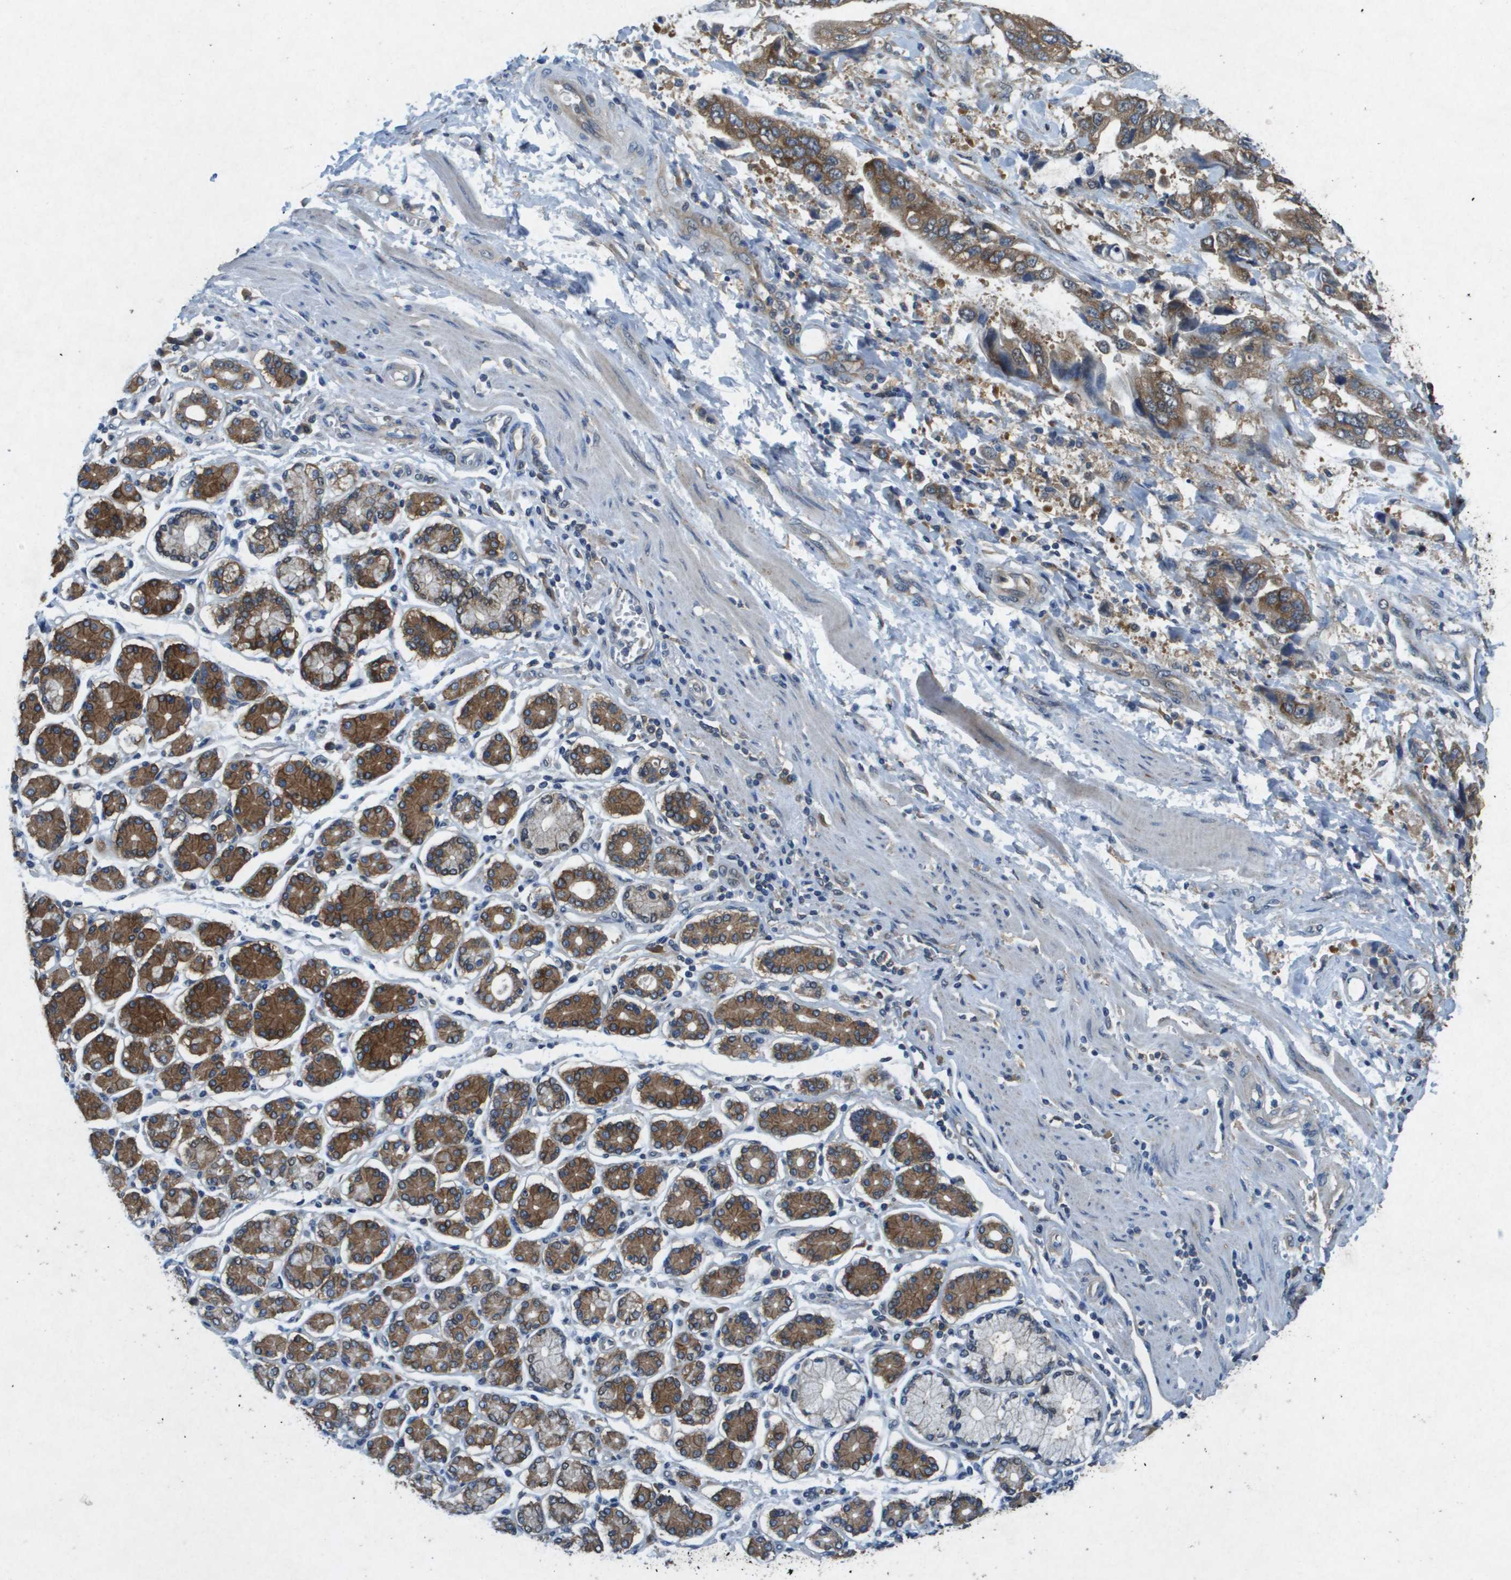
{"staining": {"intensity": "moderate", "quantity": ">75%", "location": "cytoplasmic/membranous"}, "tissue": "stomach cancer", "cell_type": "Tumor cells", "image_type": "cancer", "snomed": [{"axis": "morphology", "description": "Normal tissue, NOS"}, {"axis": "morphology", "description": "Adenocarcinoma, NOS"}, {"axis": "topography", "description": "Stomach"}], "caption": "Protein expression analysis of human adenocarcinoma (stomach) reveals moderate cytoplasmic/membranous staining in approximately >75% of tumor cells.", "gene": "PTPRT", "patient": {"sex": "male", "age": 62}}